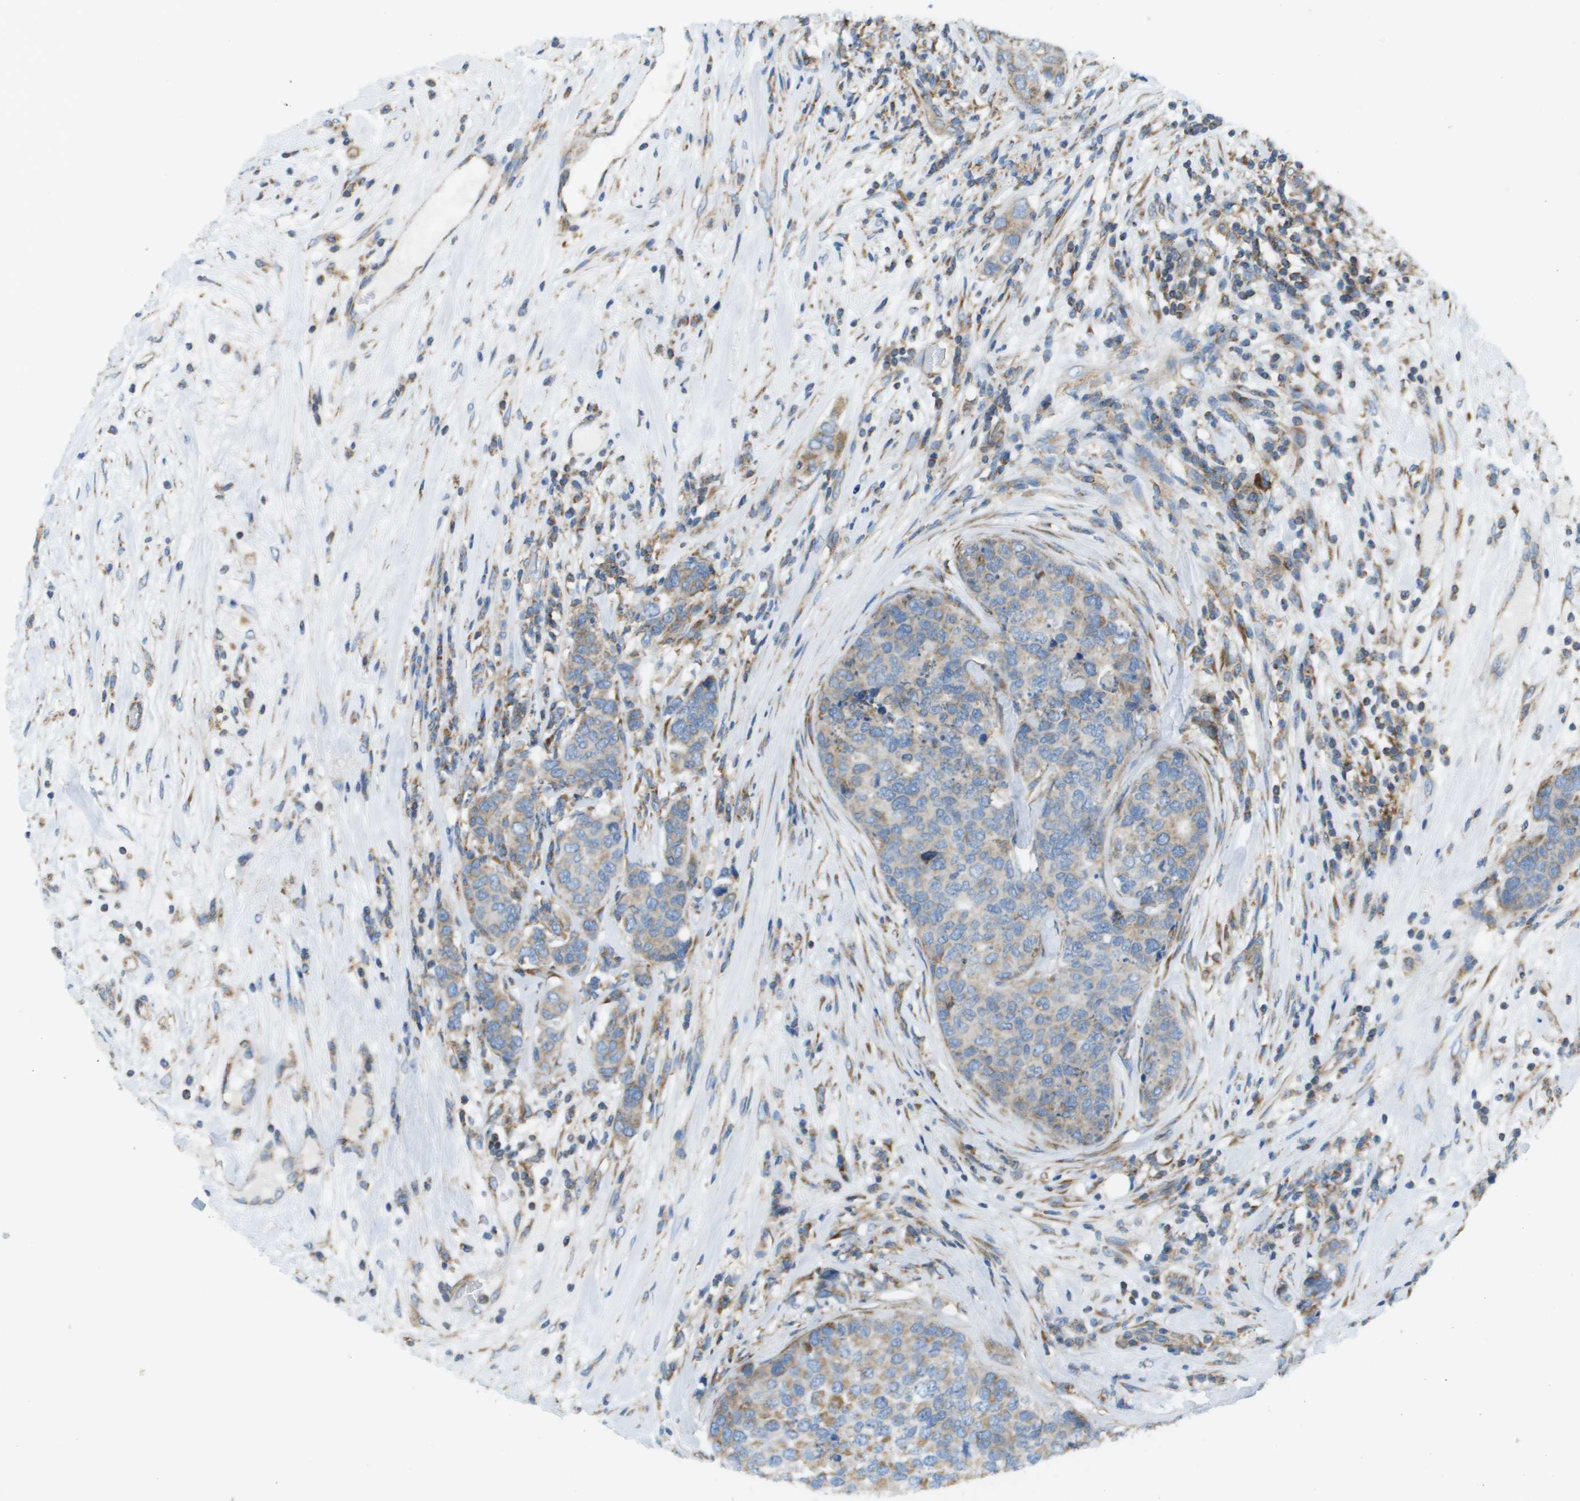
{"staining": {"intensity": "moderate", "quantity": ">75%", "location": "cytoplasmic/membranous"}, "tissue": "breast cancer", "cell_type": "Tumor cells", "image_type": "cancer", "snomed": [{"axis": "morphology", "description": "Lobular carcinoma"}, {"axis": "topography", "description": "Breast"}], "caption": "The histopathology image reveals staining of lobular carcinoma (breast), revealing moderate cytoplasmic/membranous protein staining (brown color) within tumor cells.", "gene": "TAOK3", "patient": {"sex": "female", "age": 59}}